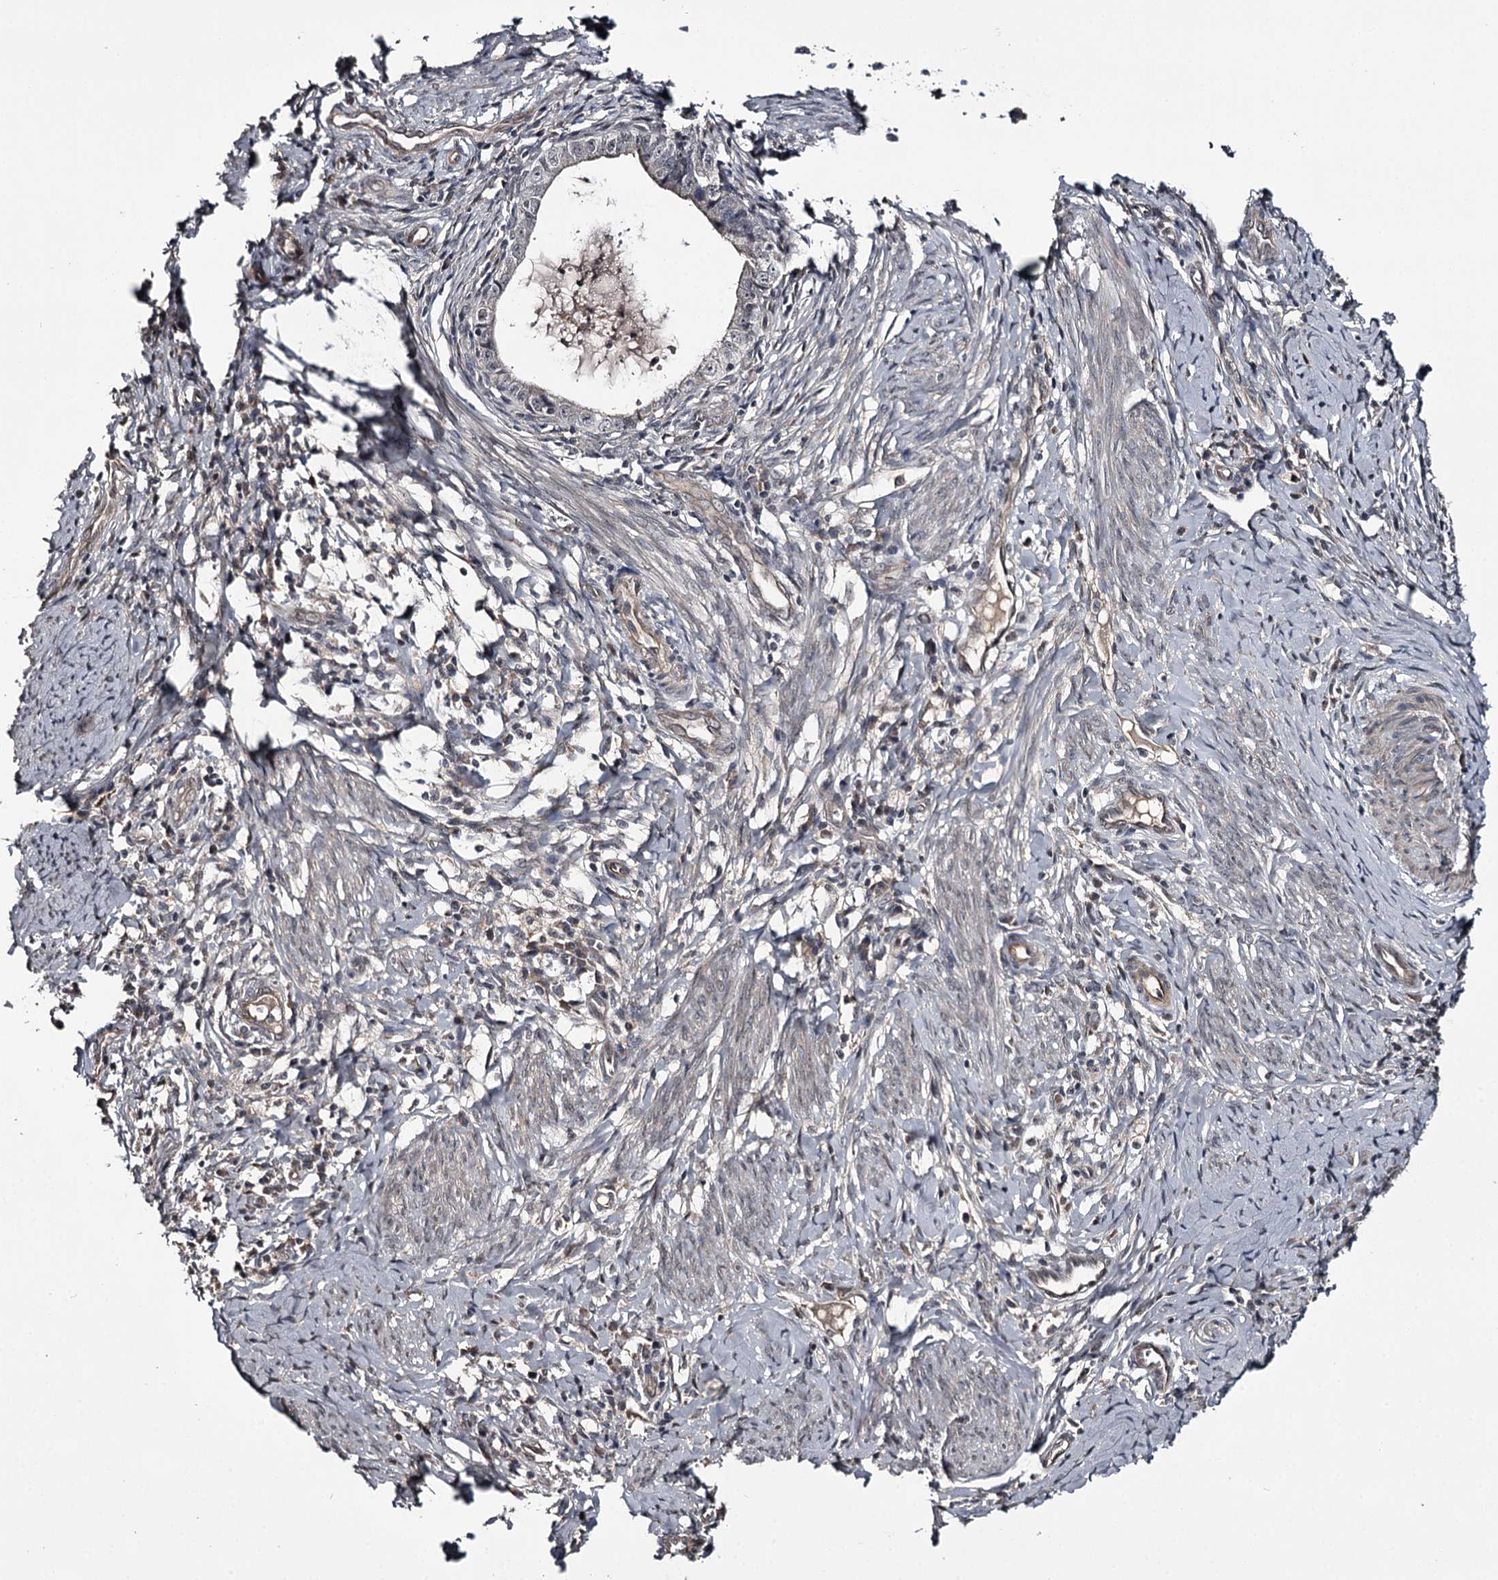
{"staining": {"intensity": "negative", "quantity": "none", "location": "none"}, "tissue": "cervical cancer", "cell_type": "Tumor cells", "image_type": "cancer", "snomed": [{"axis": "morphology", "description": "Adenocarcinoma, NOS"}, {"axis": "topography", "description": "Cervix"}], "caption": "High power microscopy image of an immunohistochemistry (IHC) histopathology image of cervical adenocarcinoma, revealing no significant staining in tumor cells.", "gene": "CWF19L2", "patient": {"sex": "female", "age": 36}}